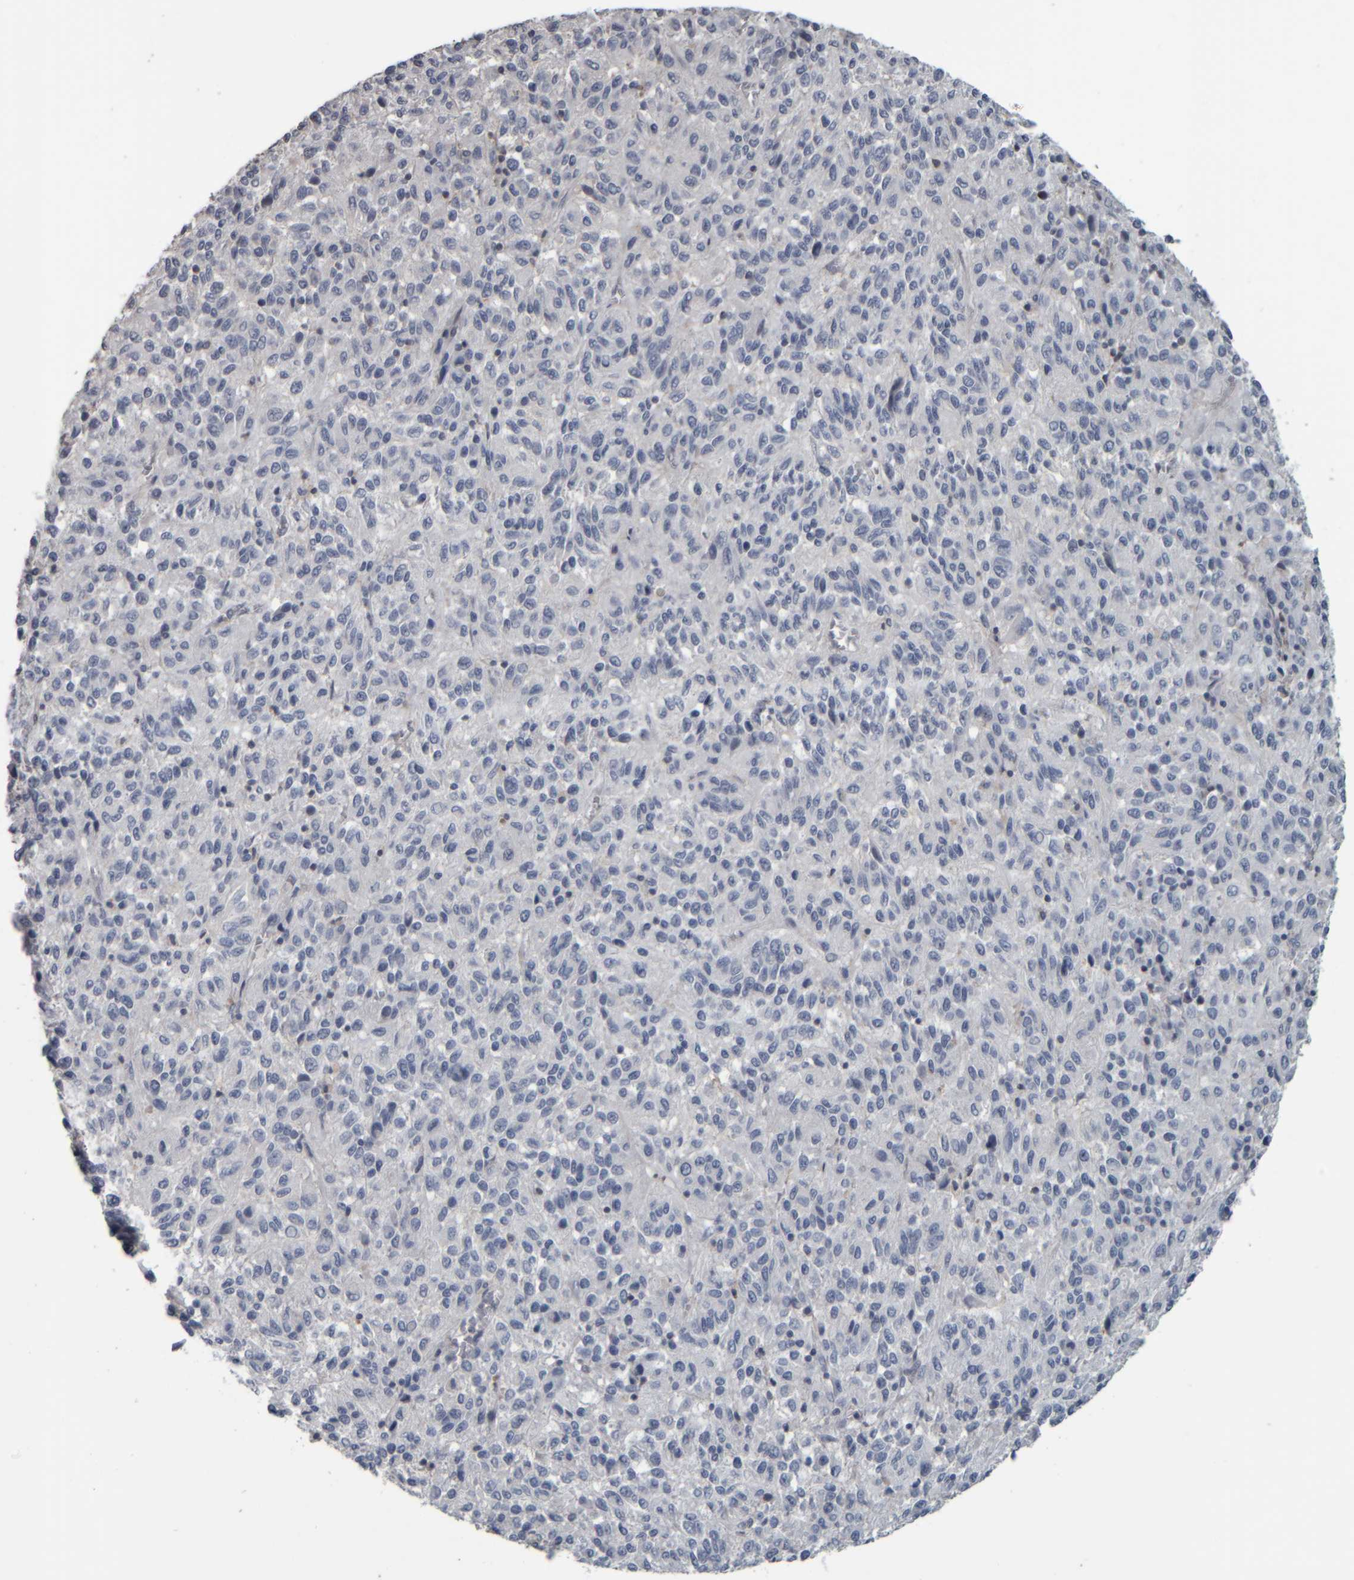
{"staining": {"intensity": "negative", "quantity": "none", "location": "none"}, "tissue": "melanoma", "cell_type": "Tumor cells", "image_type": "cancer", "snomed": [{"axis": "morphology", "description": "Malignant melanoma, Metastatic site"}, {"axis": "topography", "description": "Lung"}], "caption": "This is an immunohistochemistry histopathology image of human malignant melanoma (metastatic site). There is no staining in tumor cells.", "gene": "CAVIN4", "patient": {"sex": "male", "age": 64}}